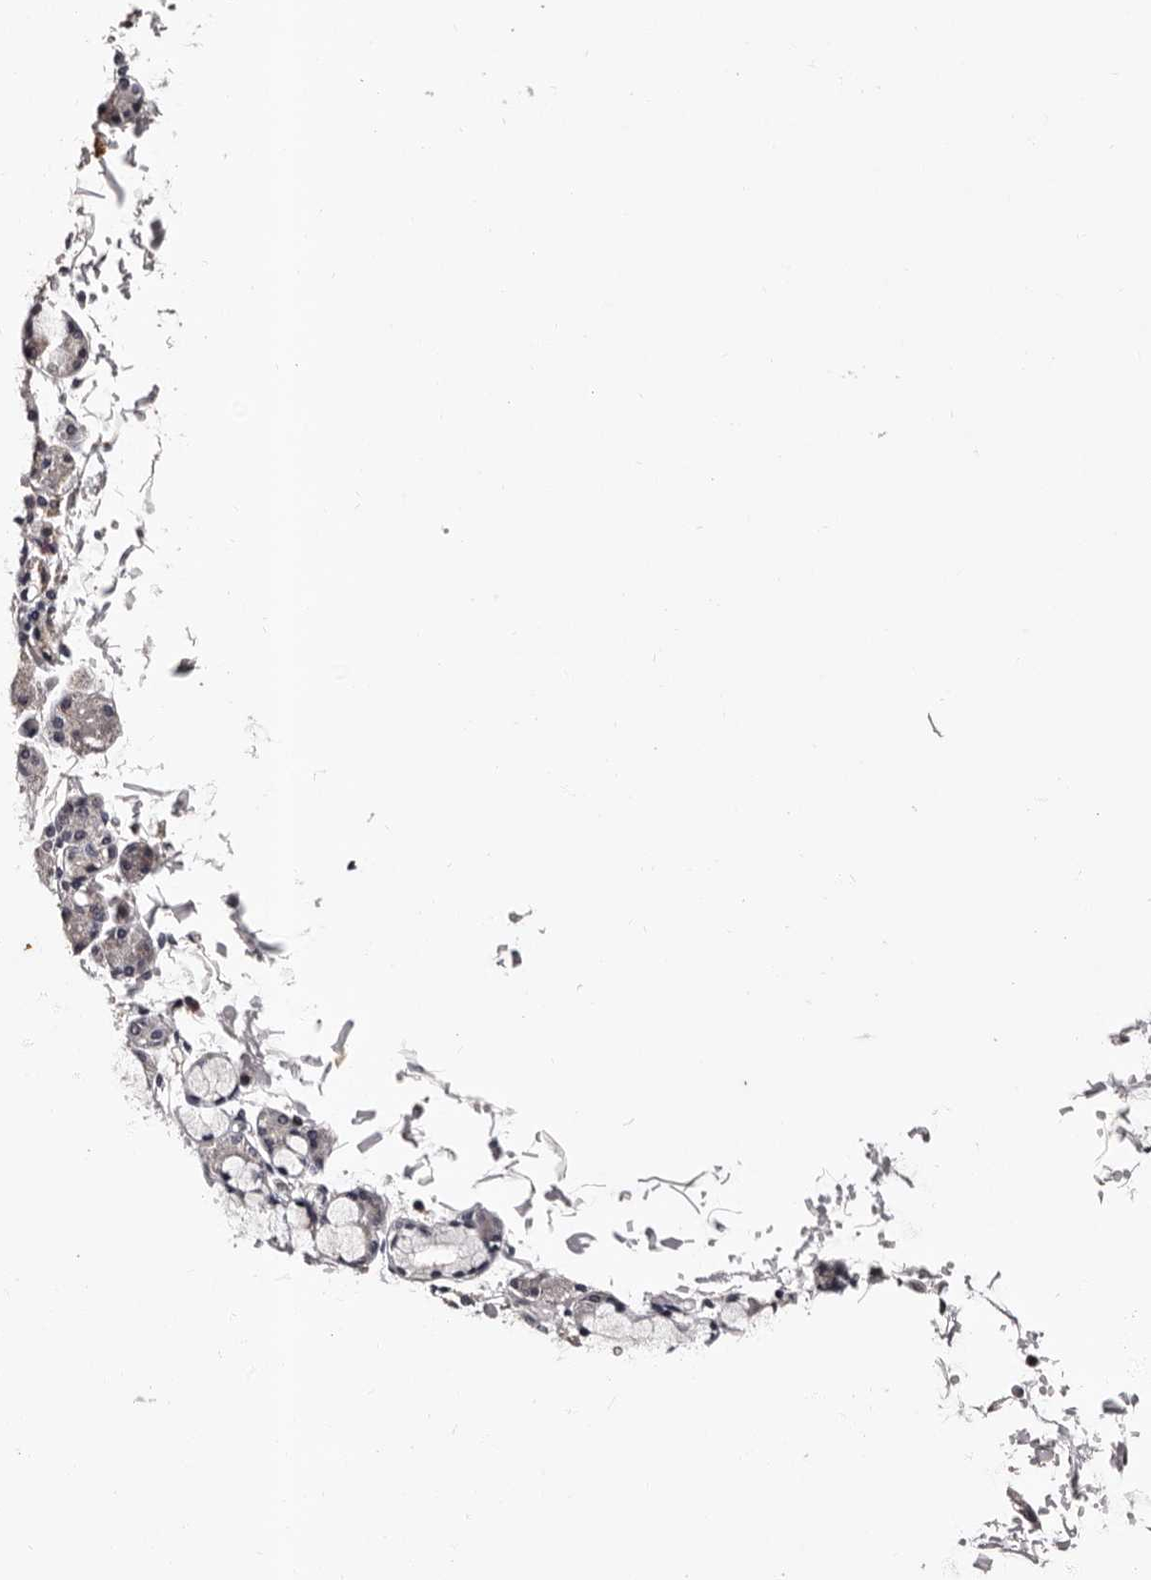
{"staining": {"intensity": "strong", "quantity": "25%-75%", "location": "cytoplasmic/membranous"}, "tissue": "salivary gland", "cell_type": "Glandular cells", "image_type": "normal", "snomed": [{"axis": "morphology", "description": "Normal tissue, NOS"}, {"axis": "topography", "description": "Salivary gland"}], "caption": "Protein staining exhibits strong cytoplasmic/membranous expression in approximately 25%-75% of glandular cells in normal salivary gland.", "gene": "TAF4B", "patient": {"sex": "male", "age": 63}}